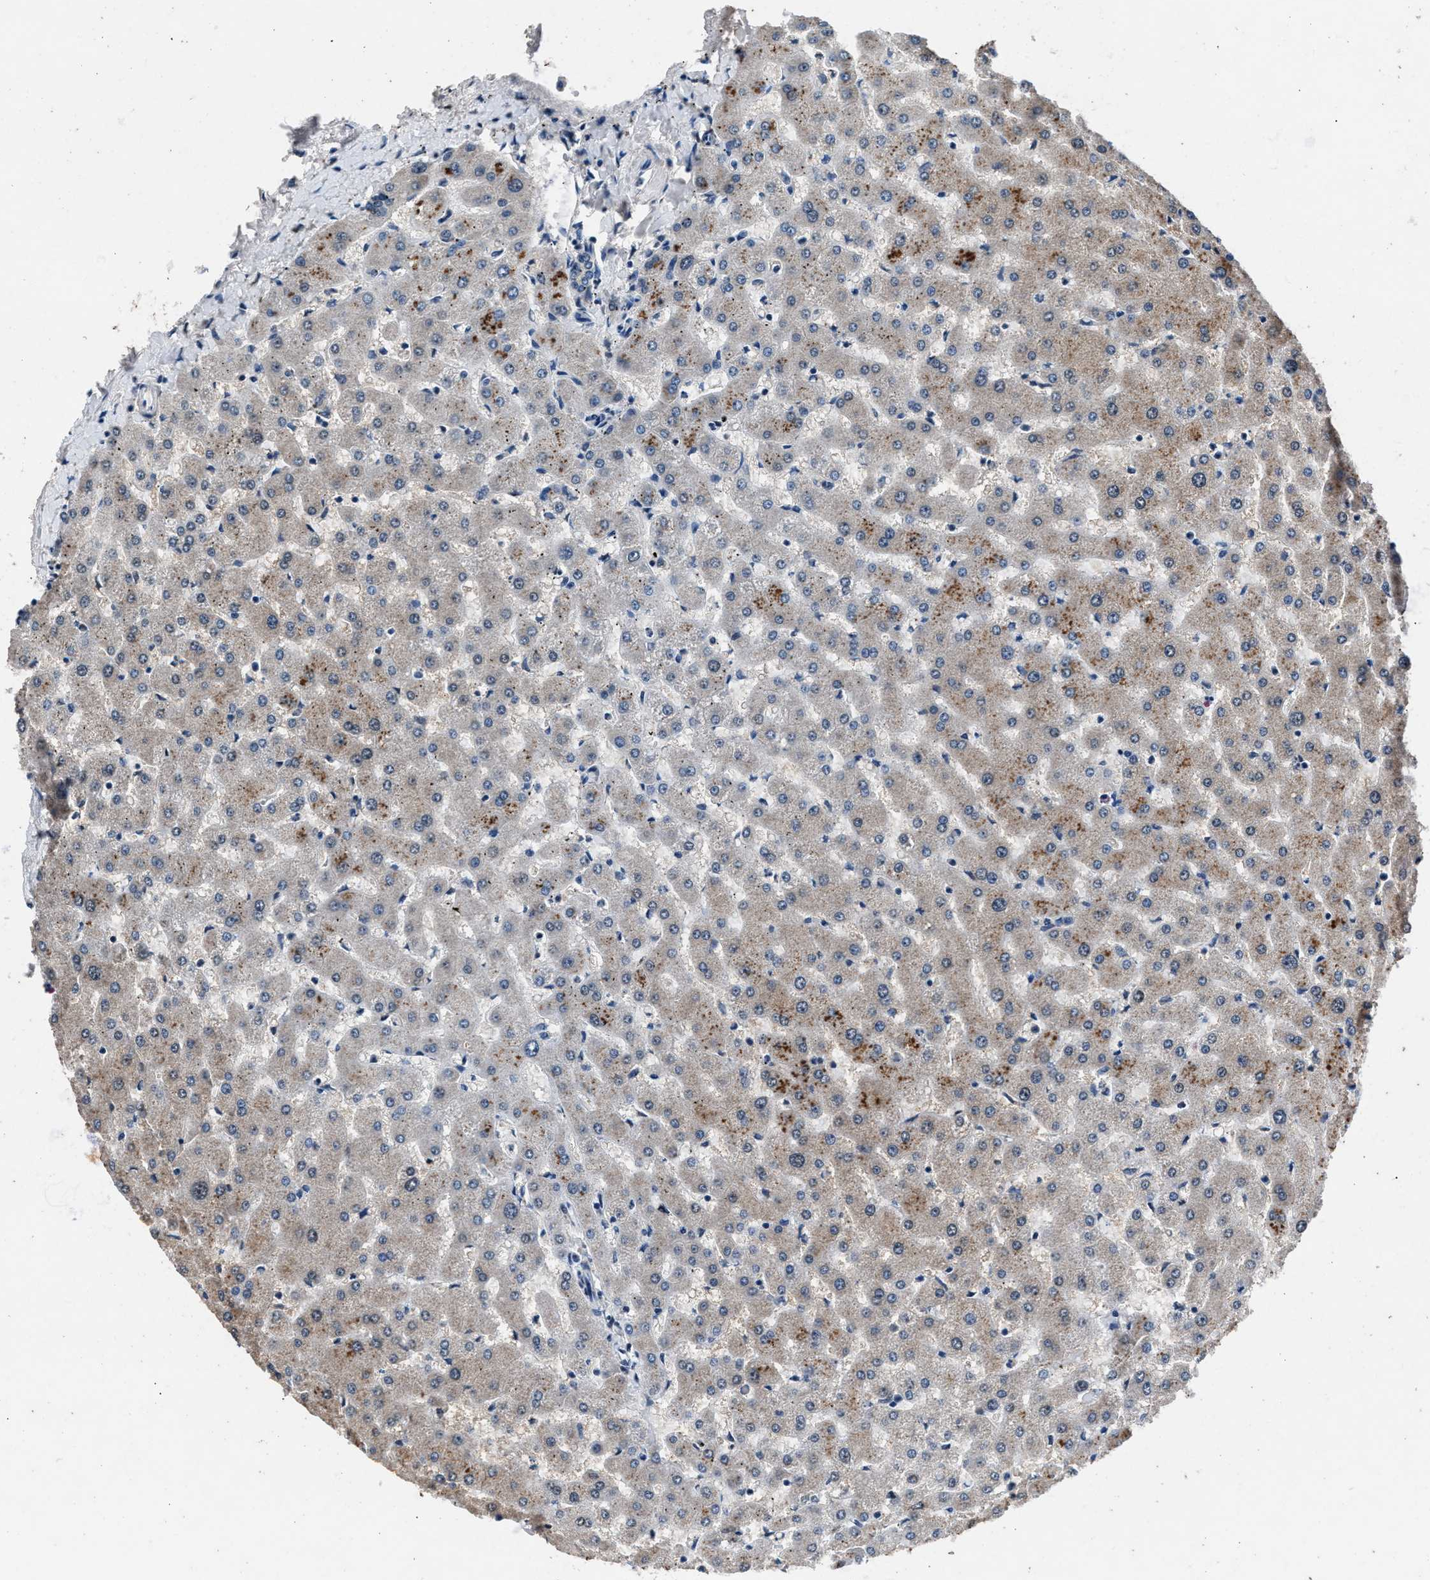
{"staining": {"intensity": "weak", "quantity": "<25%", "location": "cytoplasmic/membranous"}, "tissue": "liver", "cell_type": "Cholangiocytes", "image_type": "normal", "snomed": [{"axis": "morphology", "description": "Normal tissue, NOS"}, {"axis": "topography", "description": "Liver"}], "caption": "Liver was stained to show a protein in brown. There is no significant expression in cholangiocytes.", "gene": "DENND6B", "patient": {"sex": "female", "age": 63}}